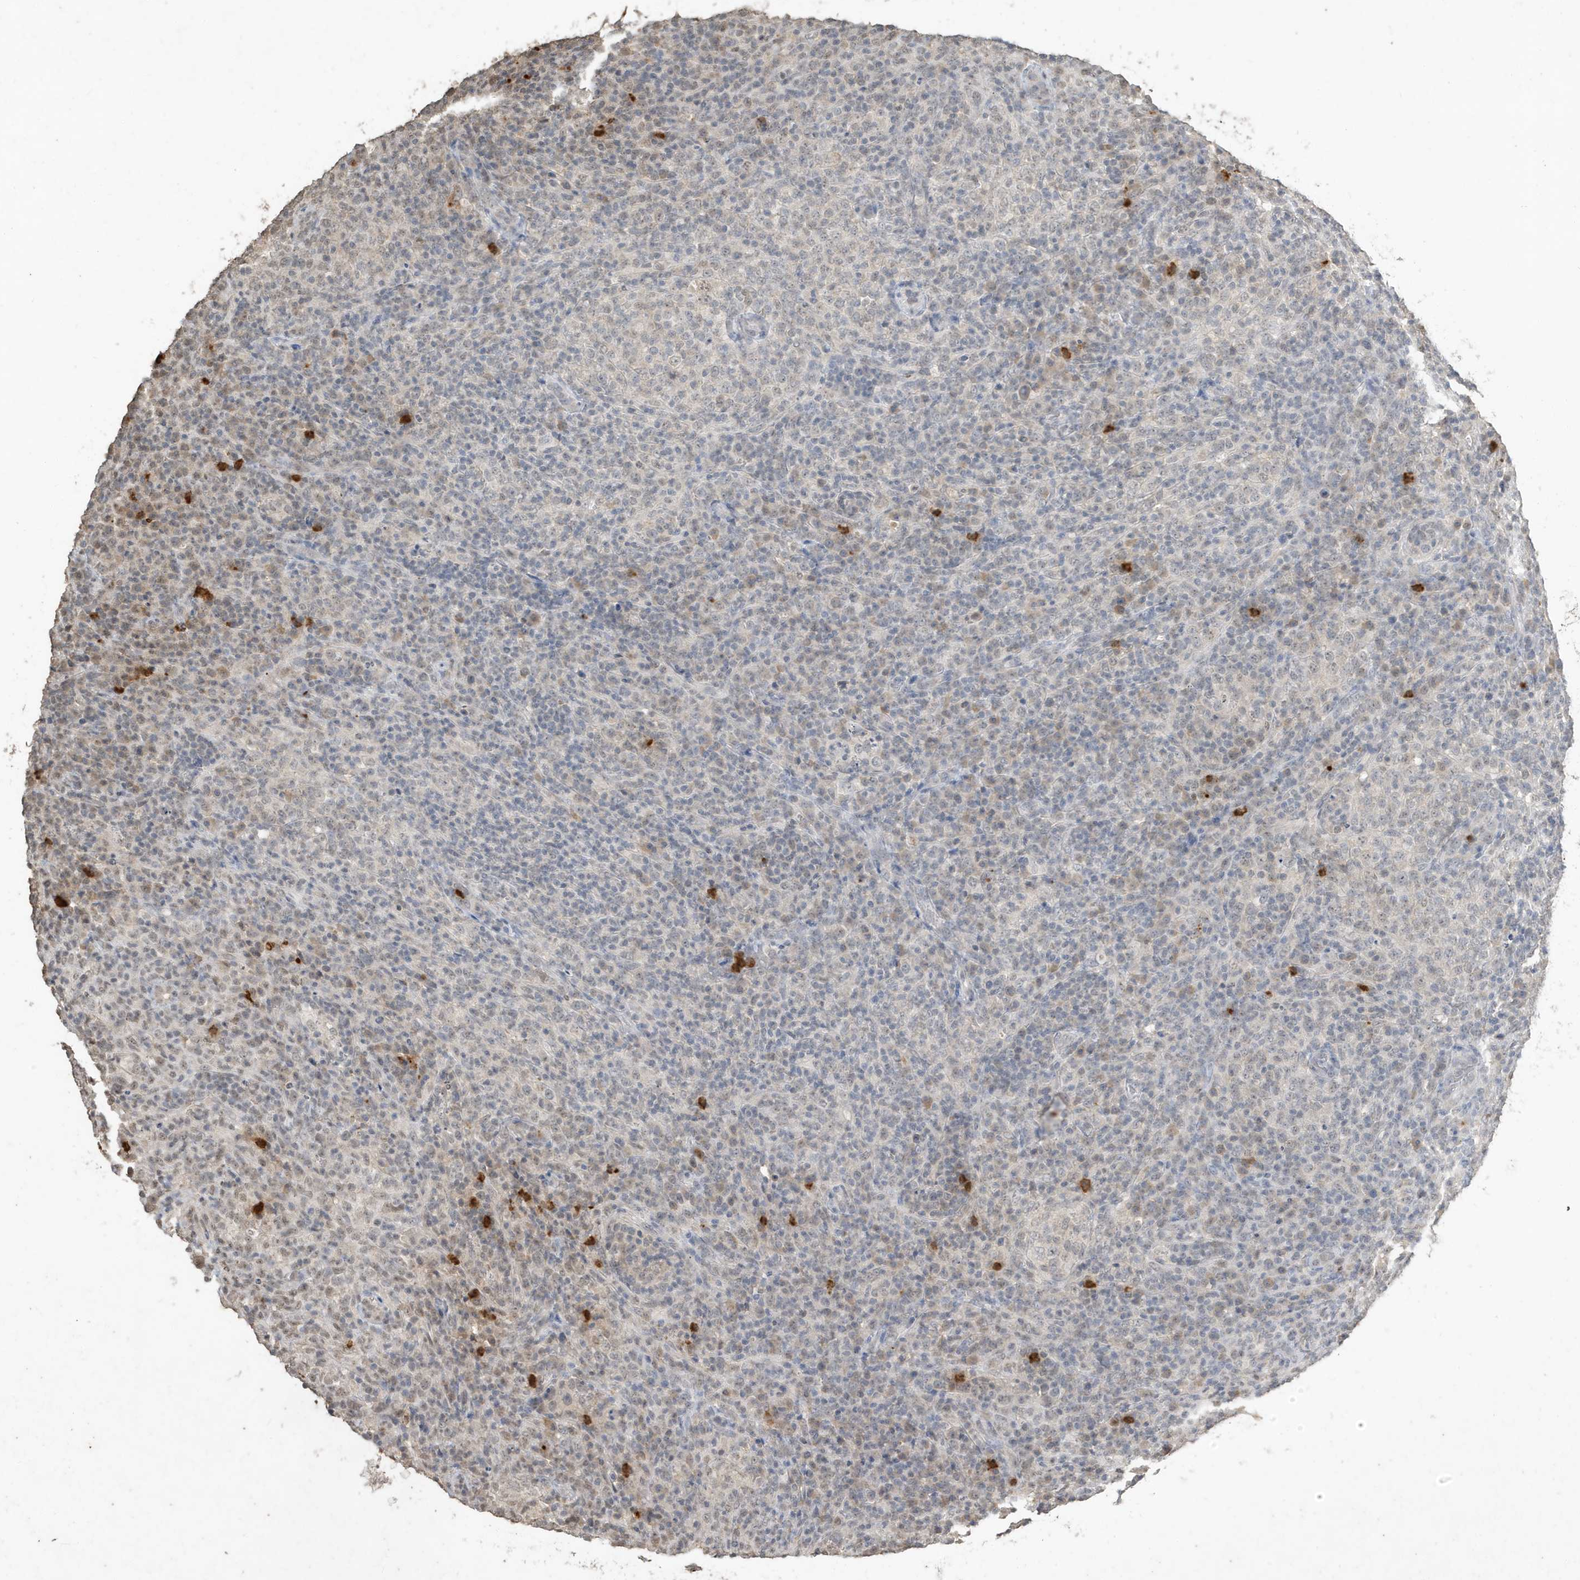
{"staining": {"intensity": "weak", "quantity": "<25%", "location": "nuclear"}, "tissue": "lymphoma", "cell_type": "Tumor cells", "image_type": "cancer", "snomed": [{"axis": "morphology", "description": "Malignant lymphoma, non-Hodgkin's type, High grade"}, {"axis": "topography", "description": "Lymph node"}], "caption": "The image reveals no staining of tumor cells in malignant lymphoma, non-Hodgkin's type (high-grade). The staining is performed using DAB (3,3'-diaminobenzidine) brown chromogen with nuclei counter-stained in using hematoxylin.", "gene": "DEFA1", "patient": {"sex": "female", "age": 76}}